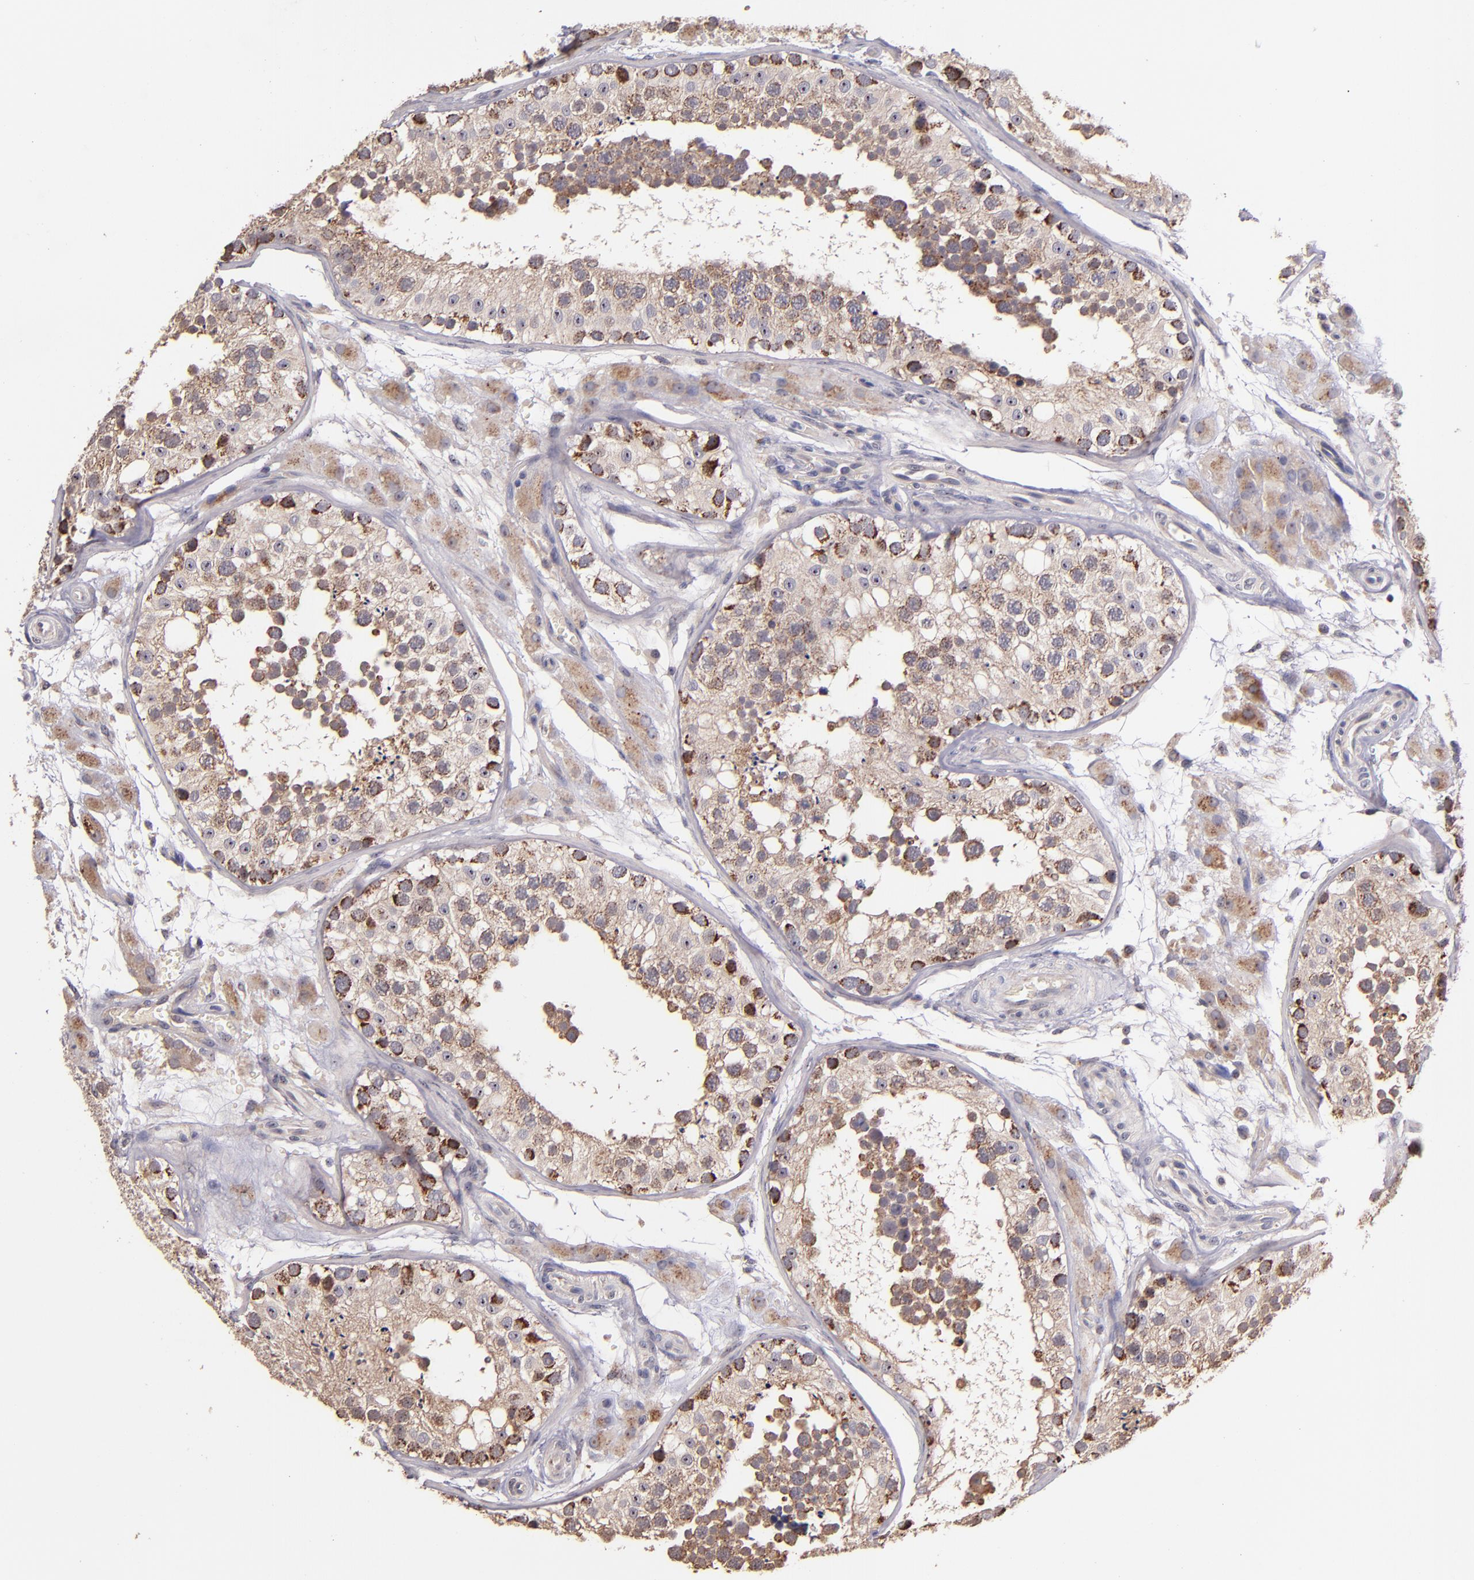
{"staining": {"intensity": "moderate", "quantity": ">75%", "location": "cytoplasmic/membranous"}, "tissue": "testis", "cell_type": "Cells in seminiferous ducts", "image_type": "normal", "snomed": [{"axis": "morphology", "description": "Normal tissue, NOS"}, {"axis": "topography", "description": "Testis"}], "caption": "Immunohistochemistry (IHC) micrograph of unremarkable human testis stained for a protein (brown), which demonstrates medium levels of moderate cytoplasmic/membranous staining in about >75% of cells in seminiferous ducts.", "gene": "SHC1", "patient": {"sex": "male", "age": 26}}